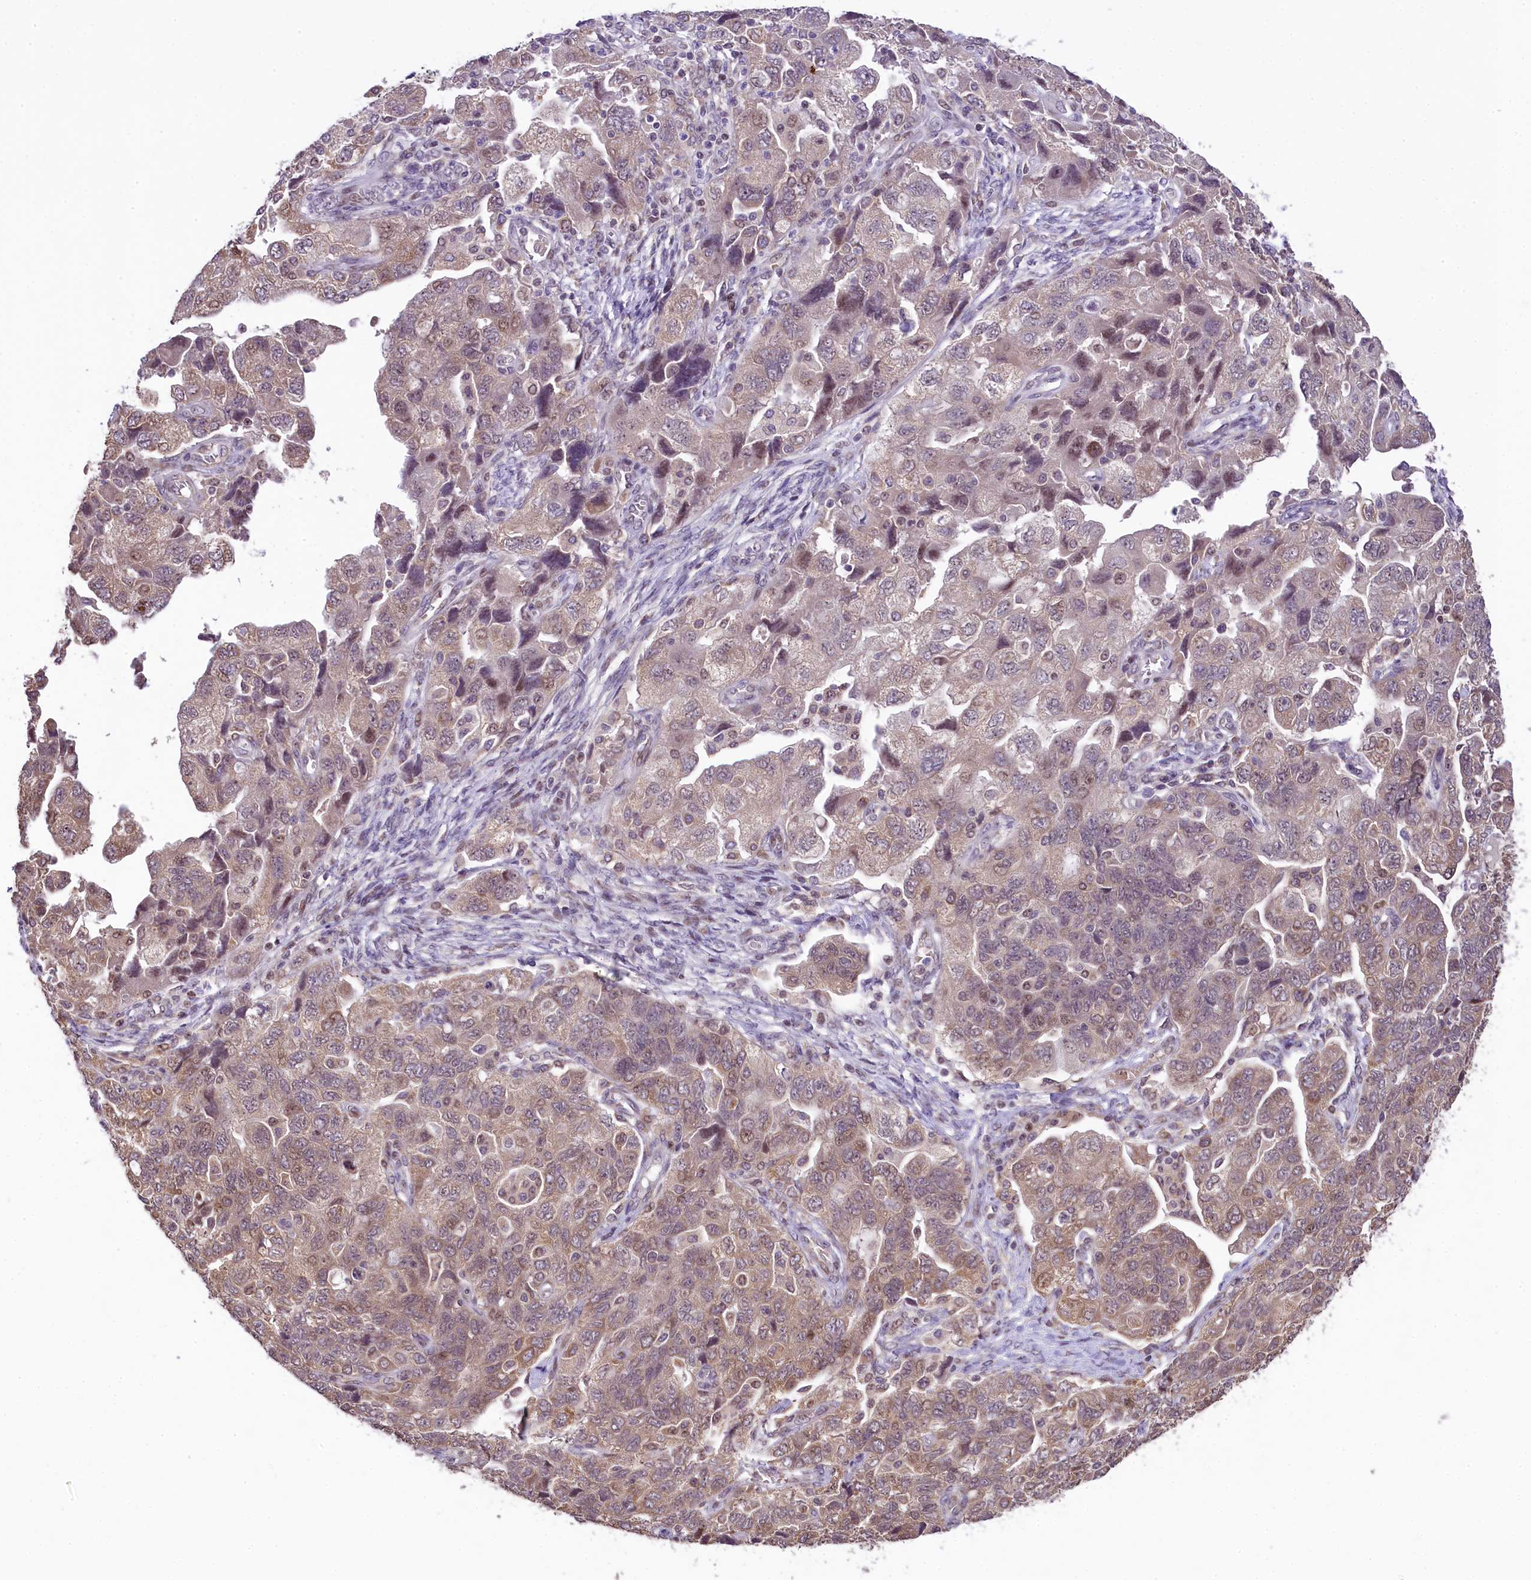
{"staining": {"intensity": "weak", "quantity": ">75%", "location": "cytoplasmic/membranous,nuclear"}, "tissue": "ovarian cancer", "cell_type": "Tumor cells", "image_type": "cancer", "snomed": [{"axis": "morphology", "description": "Carcinoma, NOS"}, {"axis": "morphology", "description": "Cystadenocarcinoma, serous, NOS"}, {"axis": "topography", "description": "Ovary"}], "caption": "Immunohistochemistry (IHC) (DAB (3,3'-diaminobenzidine)) staining of human ovarian carcinoma reveals weak cytoplasmic/membranous and nuclear protein positivity in approximately >75% of tumor cells.", "gene": "RBBP8", "patient": {"sex": "female", "age": 69}}